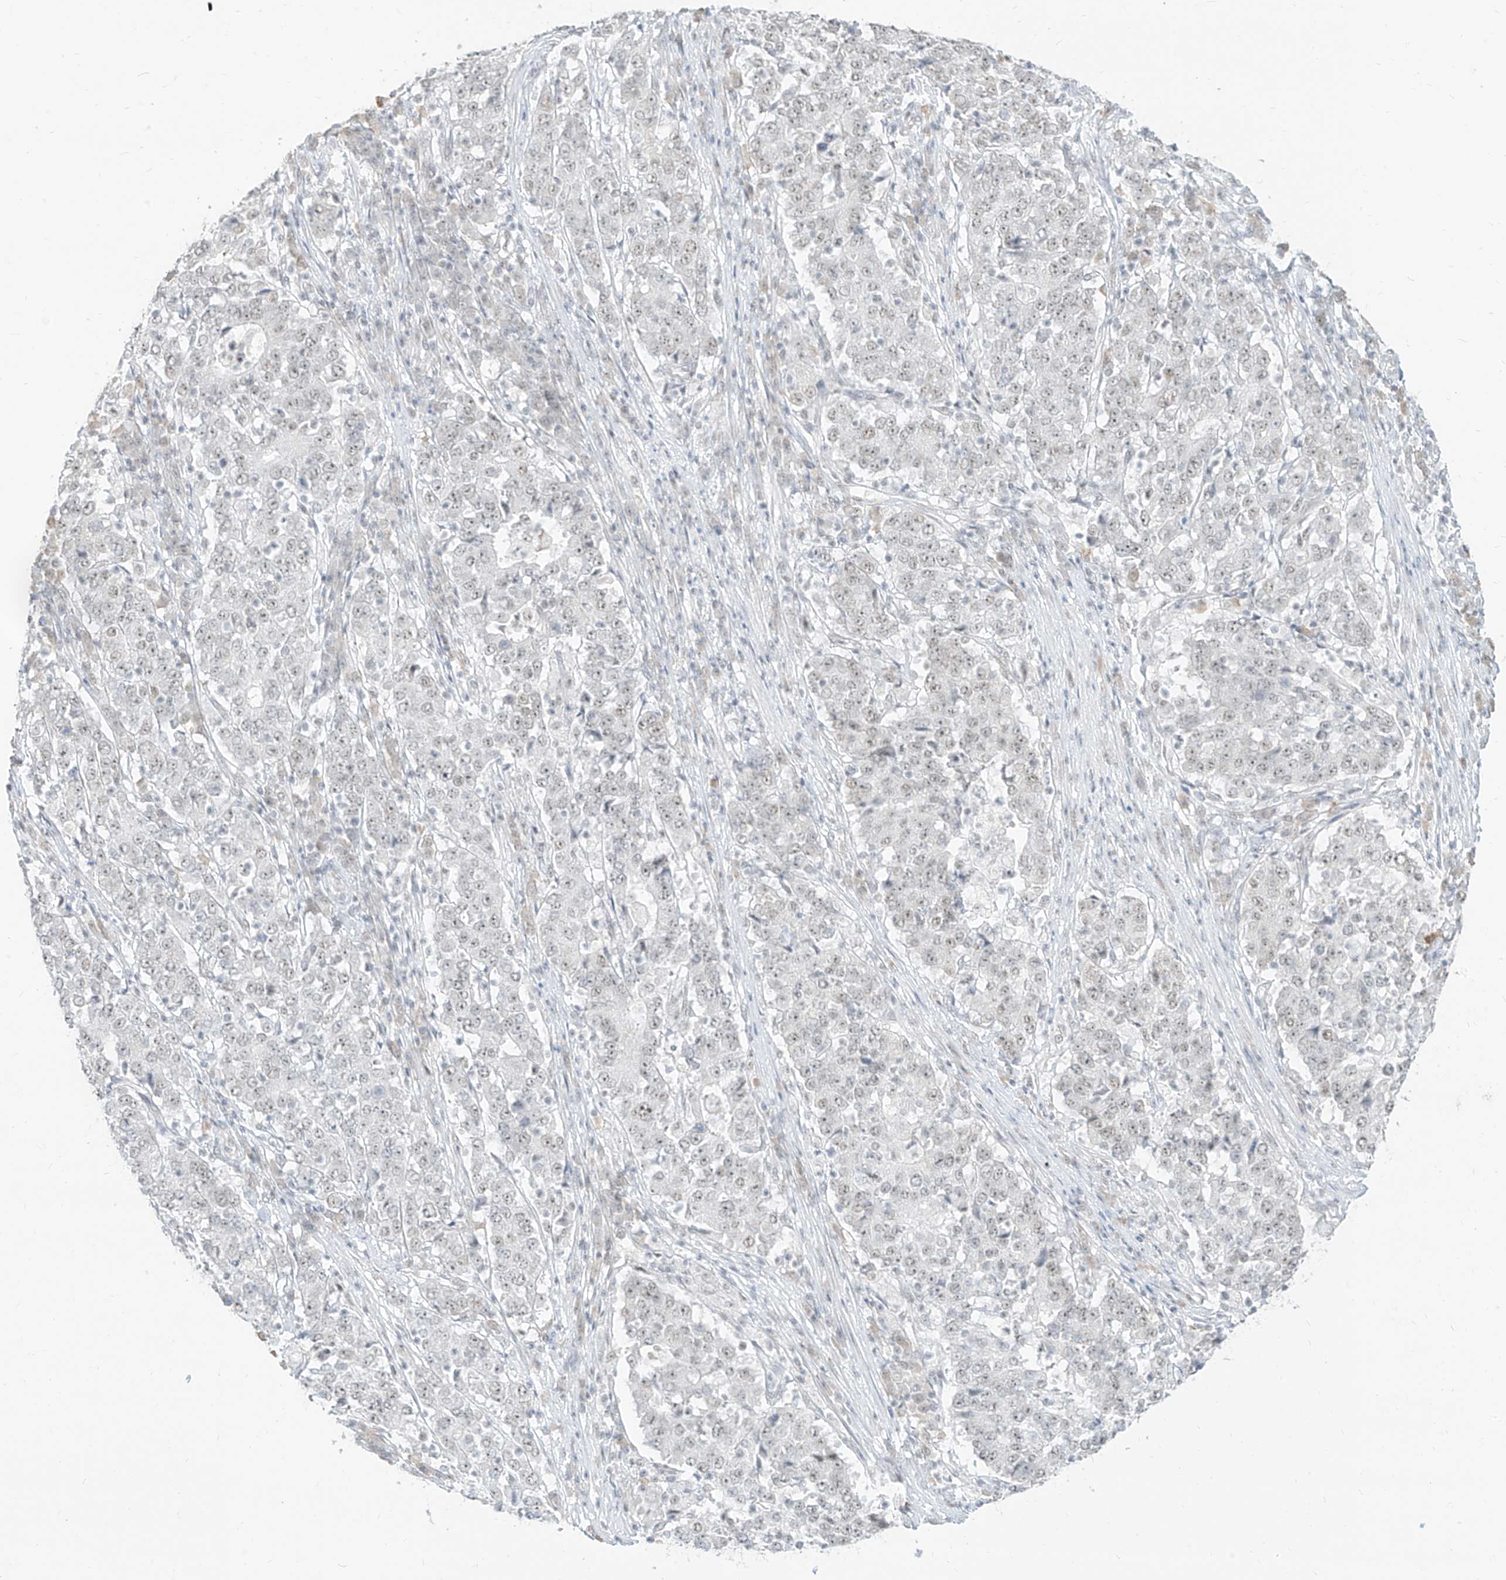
{"staining": {"intensity": "negative", "quantity": "none", "location": "none"}, "tissue": "stomach cancer", "cell_type": "Tumor cells", "image_type": "cancer", "snomed": [{"axis": "morphology", "description": "Adenocarcinoma, NOS"}, {"axis": "topography", "description": "Stomach"}], "caption": "Stomach cancer (adenocarcinoma) was stained to show a protein in brown. There is no significant expression in tumor cells. Brightfield microscopy of immunohistochemistry (IHC) stained with DAB (3,3'-diaminobenzidine) (brown) and hematoxylin (blue), captured at high magnification.", "gene": "SUPT5H", "patient": {"sex": "male", "age": 59}}